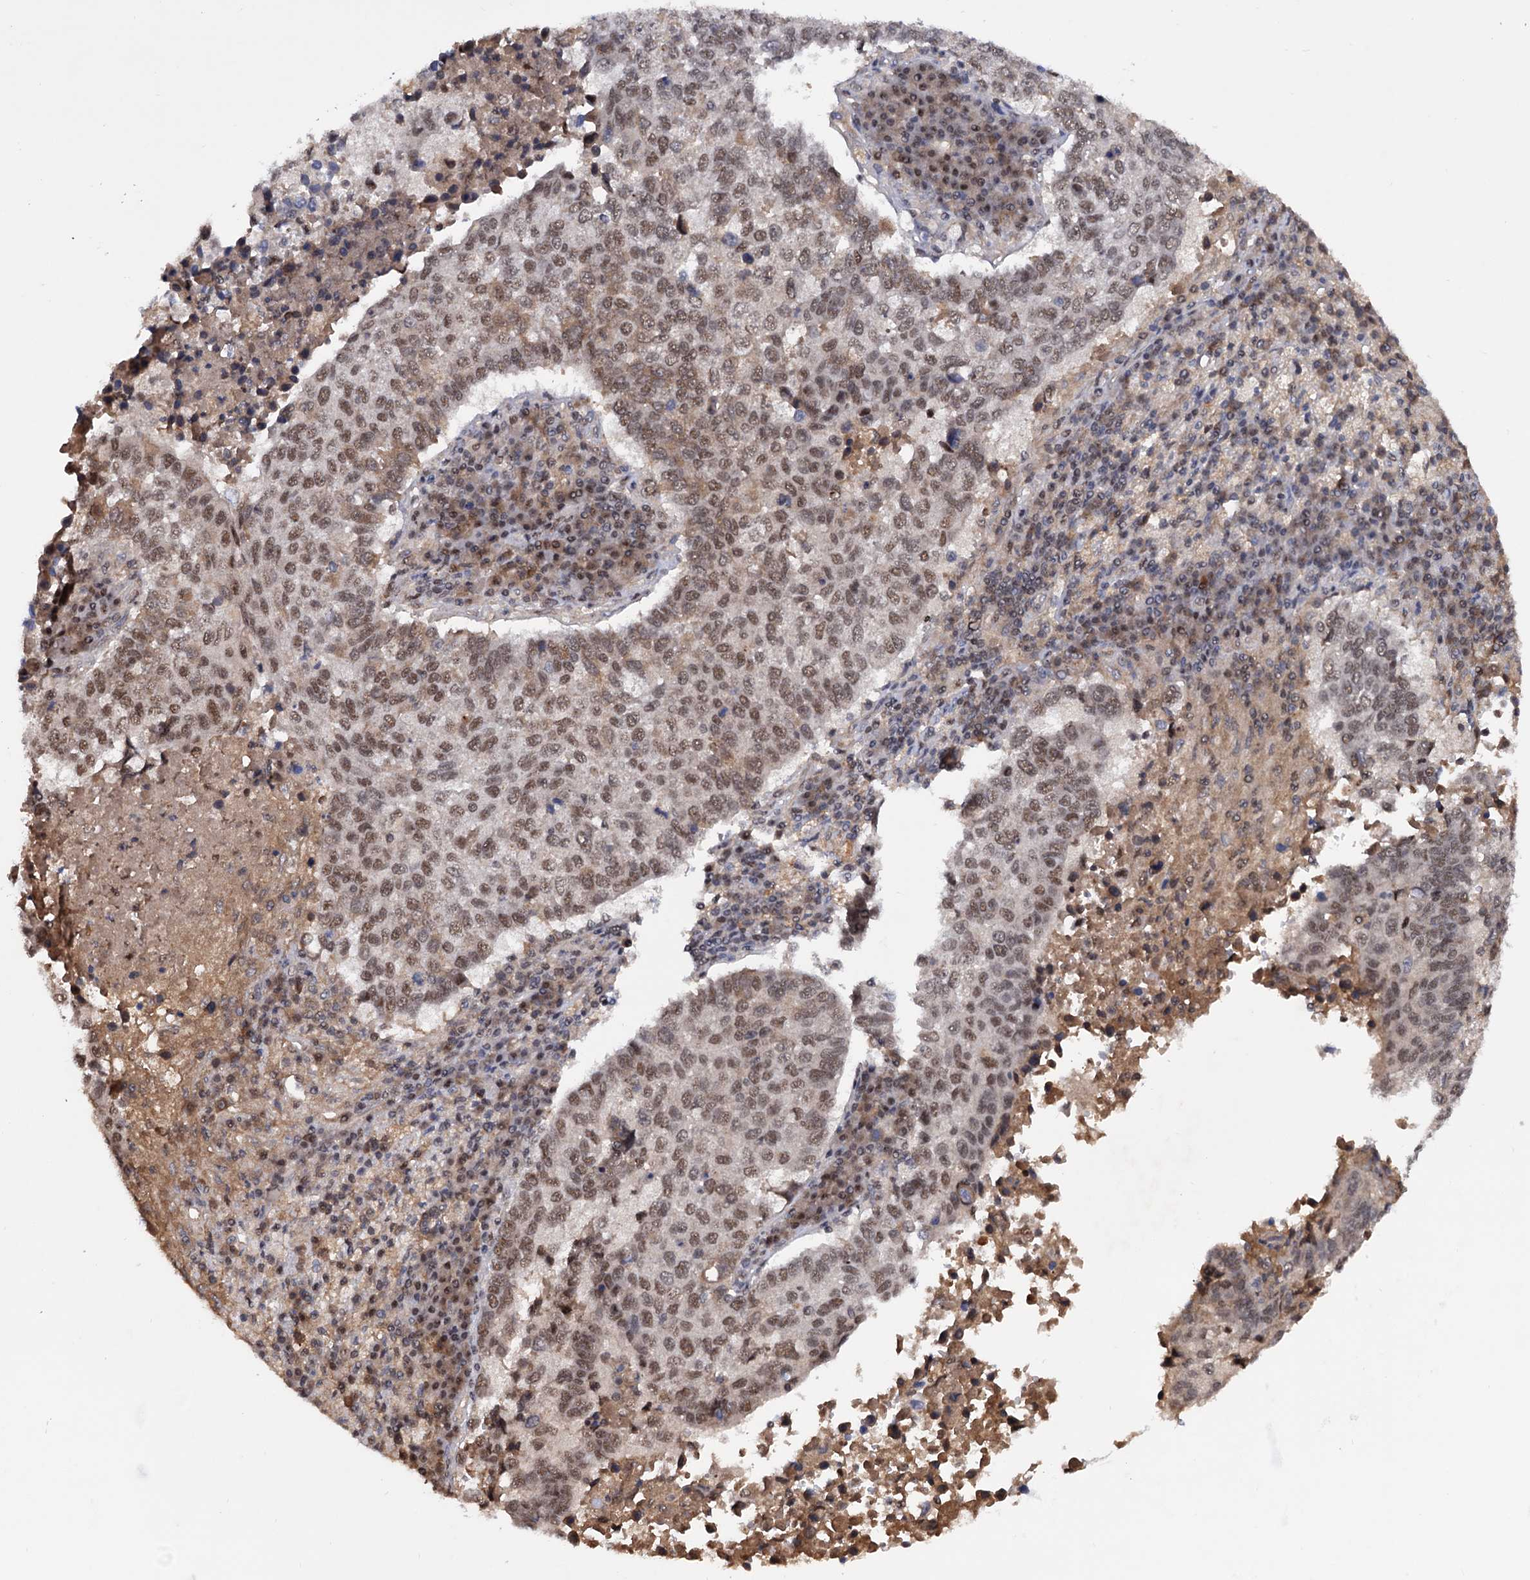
{"staining": {"intensity": "moderate", "quantity": ">75%", "location": "cytoplasmic/membranous,nuclear"}, "tissue": "lung cancer", "cell_type": "Tumor cells", "image_type": "cancer", "snomed": [{"axis": "morphology", "description": "Squamous cell carcinoma, NOS"}, {"axis": "topography", "description": "Lung"}], "caption": "The micrograph exhibits a brown stain indicating the presence of a protein in the cytoplasmic/membranous and nuclear of tumor cells in lung cancer. (Stains: DAB (3,3'-diaminobenzidine) in brown, nuclei in blue, Microscopy: brightfield microscopy at high magnification).", "gene": "TBC1D12", "patient": {"sex": "male", "age": 73}}